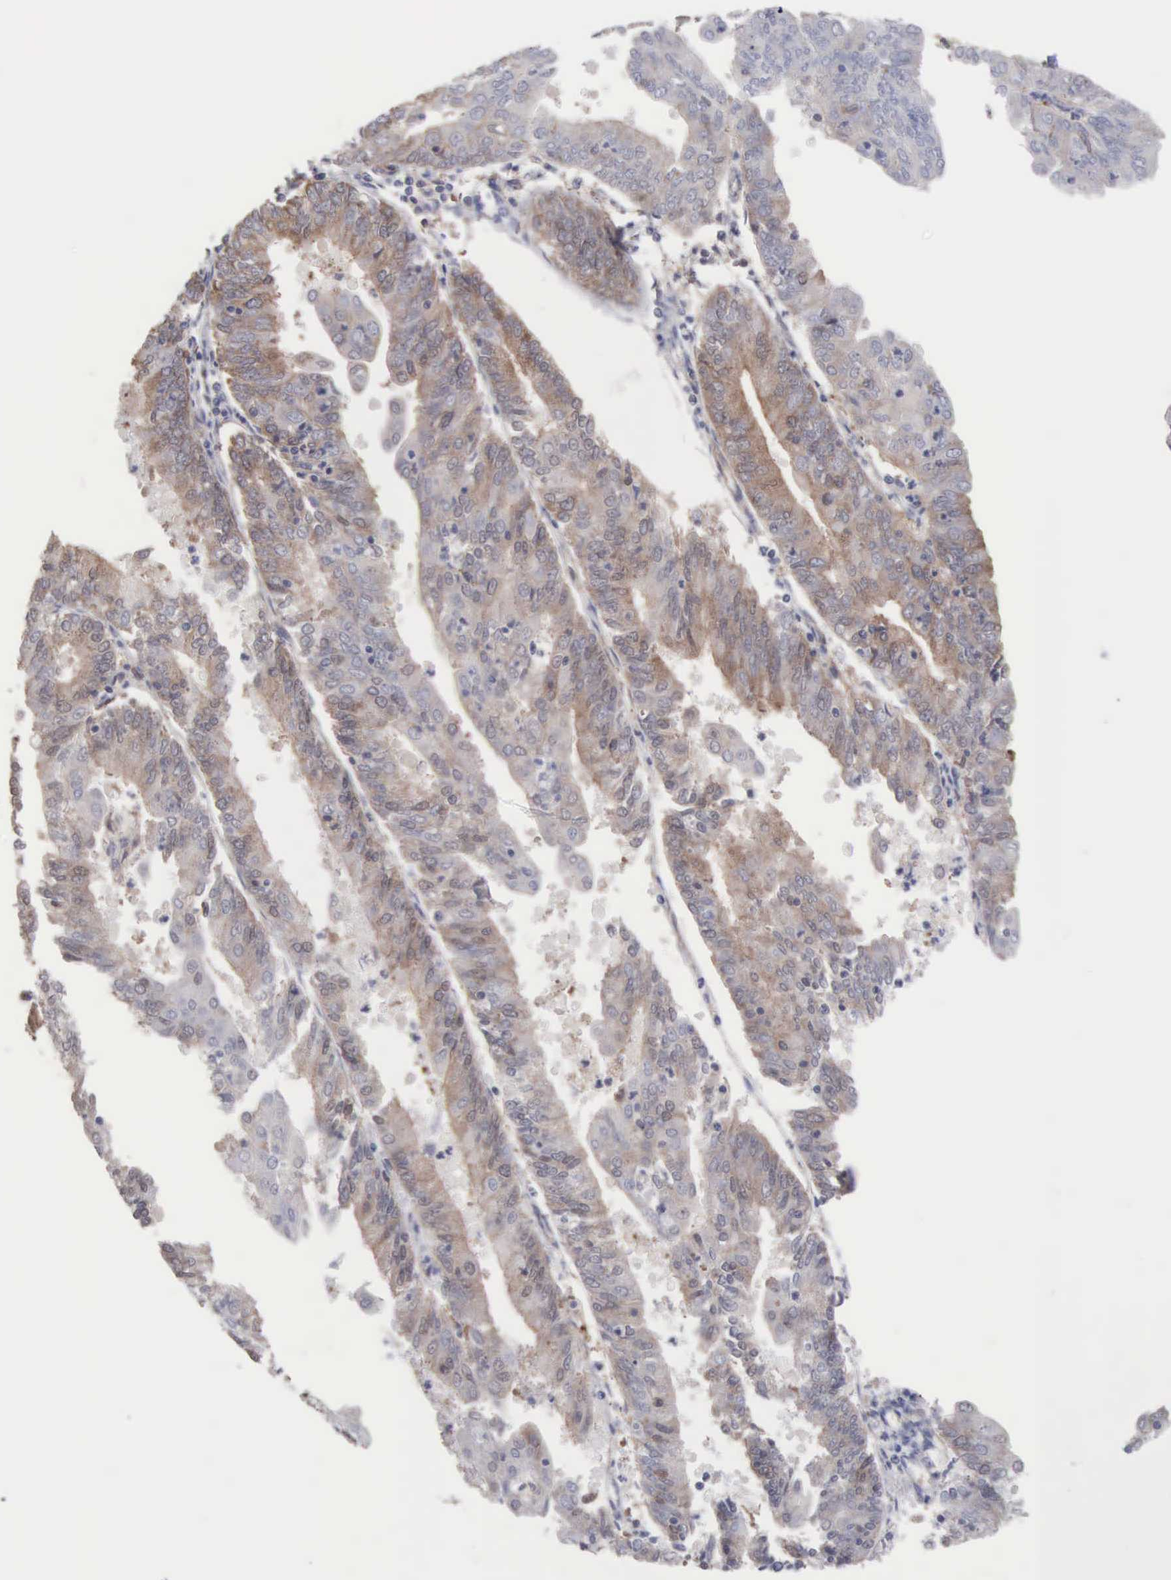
{"staining": {"intensity": "moderate", "quantity": "25%-75%", "location": "cytoplasmic/membranous"}, "tissue": "endometrial cancer", "cell_type": "Tumor cells", "image_type": "cancer", "snomed": [{"axis": "morphology", "description": "Adenocarcinoma, NOS"}, {"axis": "topography", "description": "Endometrium"}], "caption": "Brown immunohistochemical staining in endometrial adenocarcinoma displays moderate cytoplasmic/membranous positivity in about 25%-75% of tumor cells.", "gene": "MTHFD1", "patient": {"sex": "female", "age": 79}}